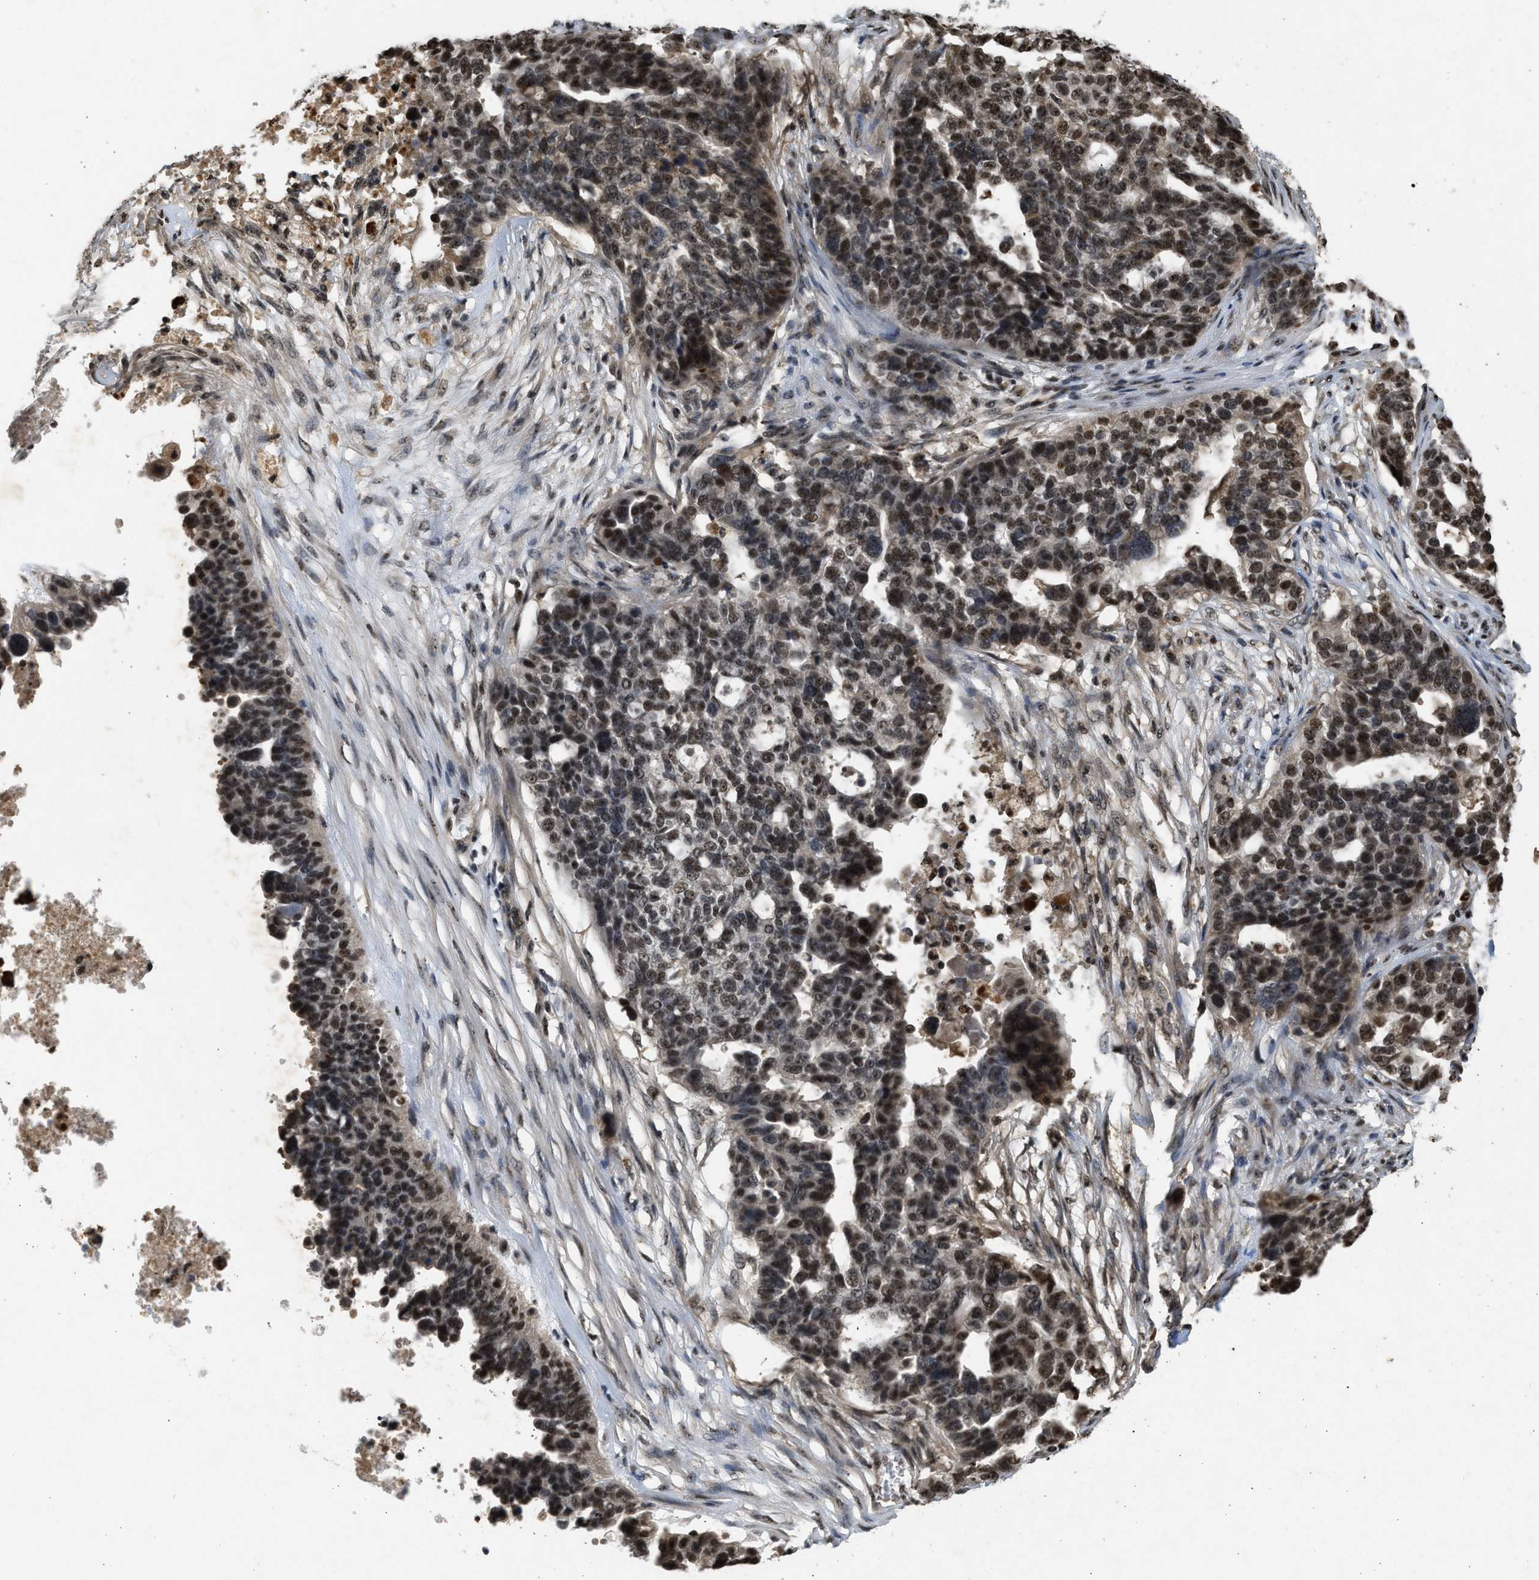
{"staining": {"intensity": "moderate", "quantity": ">75%", "location": "nuclear"}, "tissue": "ovarian cancer", "cell_type": "Tumor cells", "image_type": "cancer", "snomed": [{"axis": "morphology", "description": "Cystadenocarcinoma, serous, NOS"}, {"axis": "topography", "description": "Ovary"}], "caption": "A brown stain labels moderate nuclear positivity of a protein in human ovarian serous cystadenocarcinoma tumor cells. (DAB (3,3'-diaminobenzidine) IHC with brightfield microscopy, high magnification).", "gene": "TFDP2", "patient": {"sex": "female", "age": 59}}